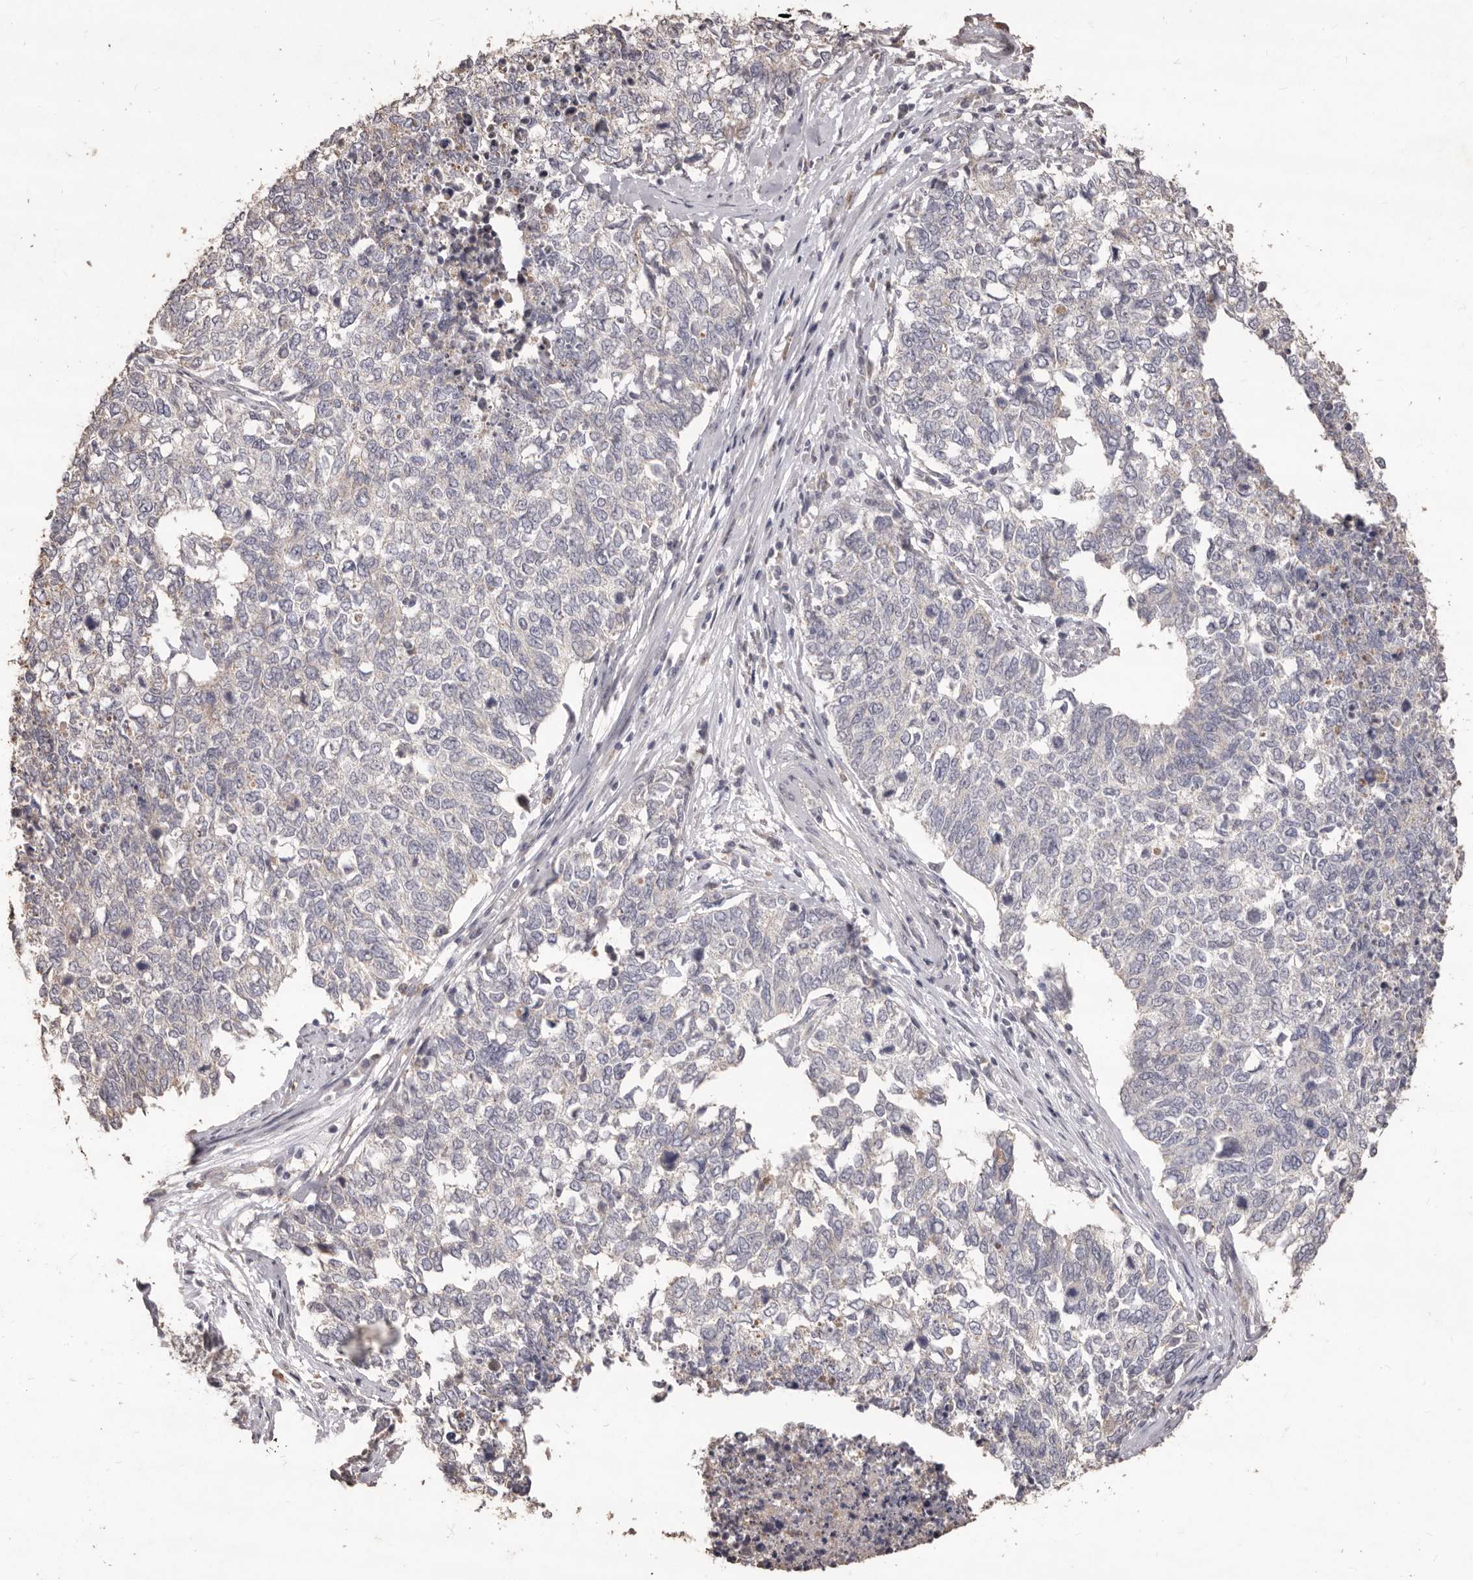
{"staining": {"intensity": "negative", "quantity": "none", "location": "none"}, "tissue": "cervical cancer", "cell_type": "Tumor cells", "image_type": "cancer", "snomed": [{"axis": "morphology", "description": "Squamous cell carcinoma, NOS"}, {"axis": "topography", "description": "Cervix"}], "caption": "Protein analysis of cervical cancer shows no significant expression in tumor cells.", "gene": "PRSS27", "patient": {"sex": "female", "age": 63}}